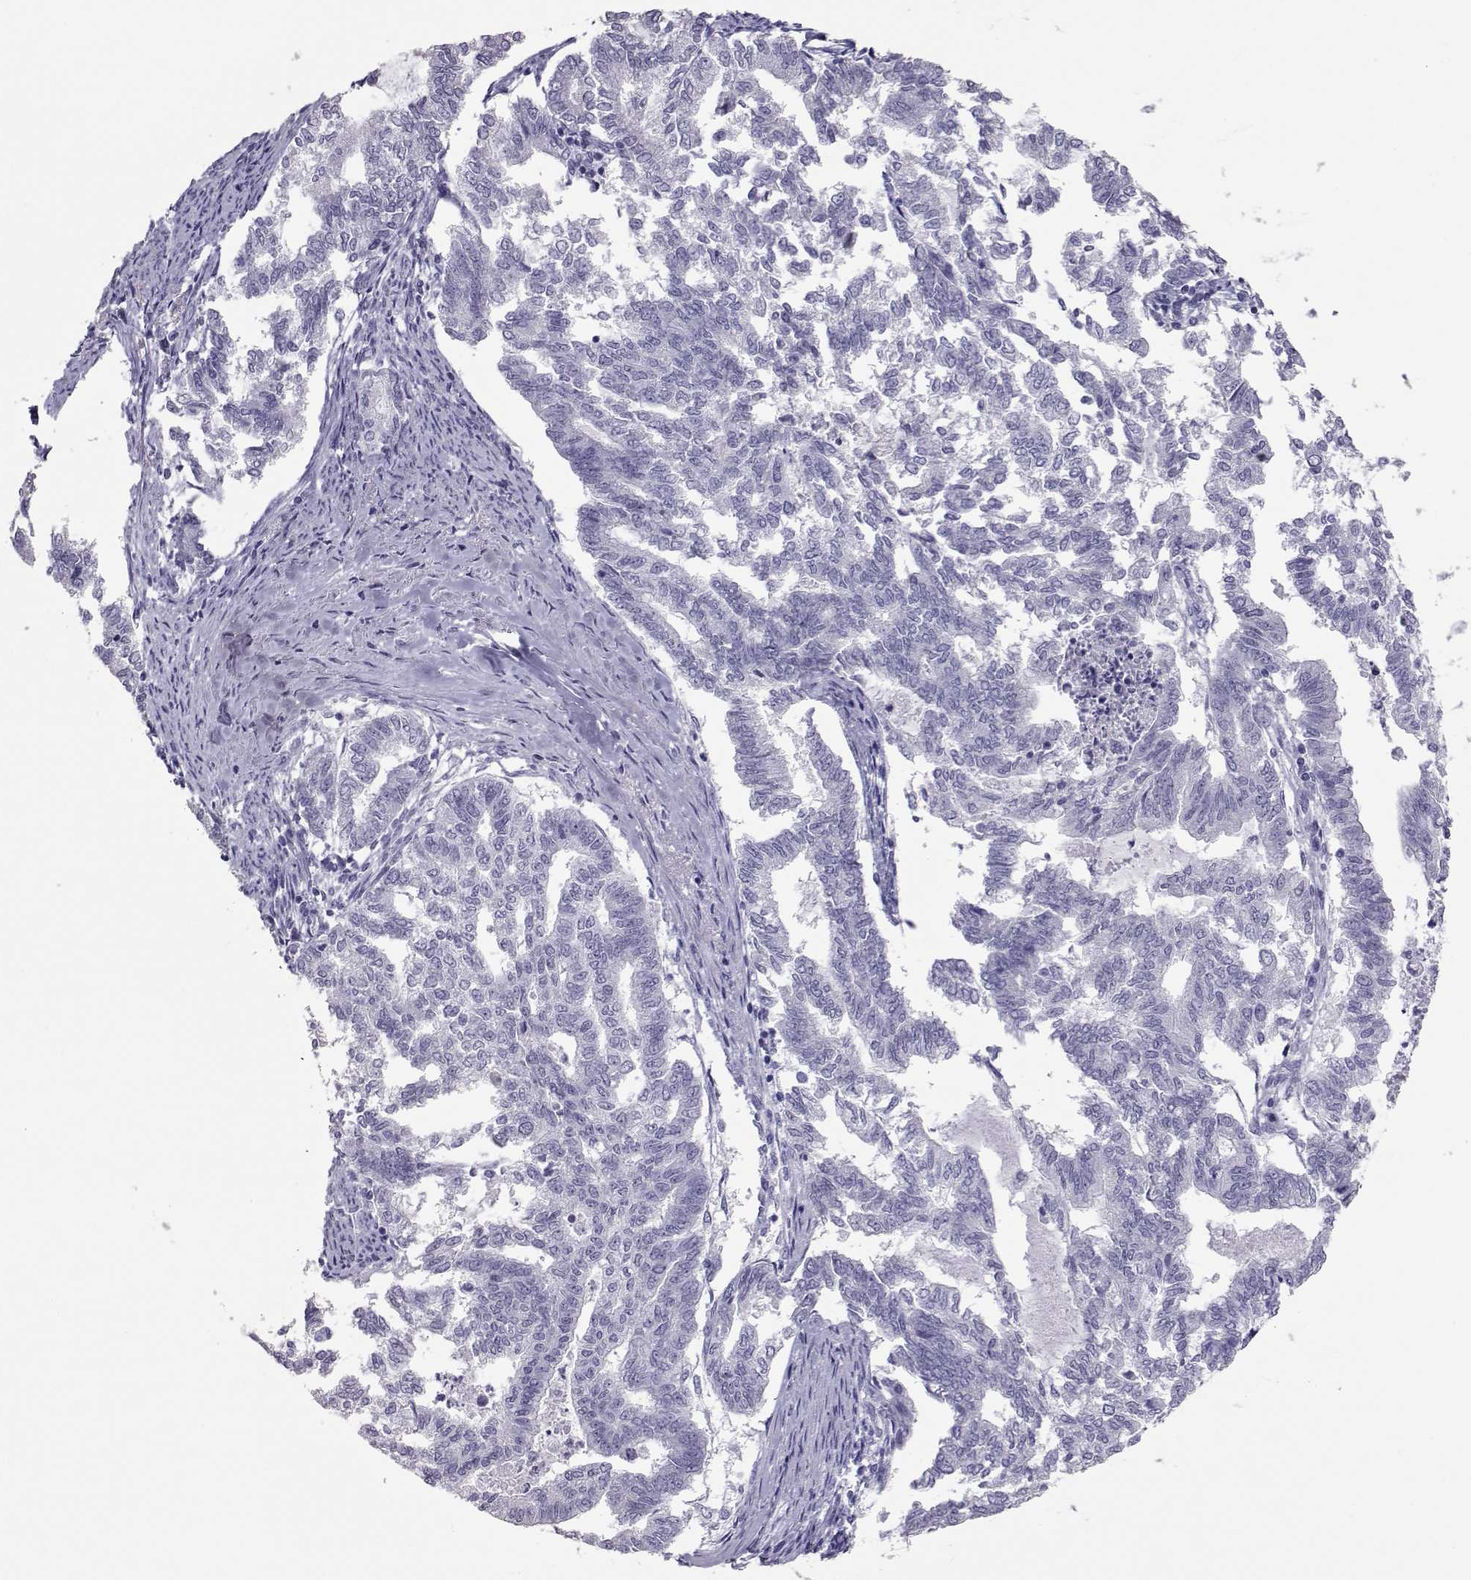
{"staining": {"intensity": "negative", "quantity": "none", "location": "none"}, "tissue": "endometrial cancer", "cell_type": "Tumor cells", "image_type": "cancer", "snomed": [{"axis": "morphology", "description": "Adenocarcinoma, NOS"}, {"axis": "topography", "description": "Endometrium"}], "caption": "Immunohistochemistry (IHC) micrograph of neoplastic tissue: human endometrial adenocarcinoma stained with DAB (3,3'-diaminobenzidine) reveals no significant protein expression in tumor cells. (Stains: DAB IHC with hematoxylin counter stain, Microscopy: brightfield microscopy at high magnification).", "gene": "PMCH", "patient": {"sex": "female", "age": 79}}